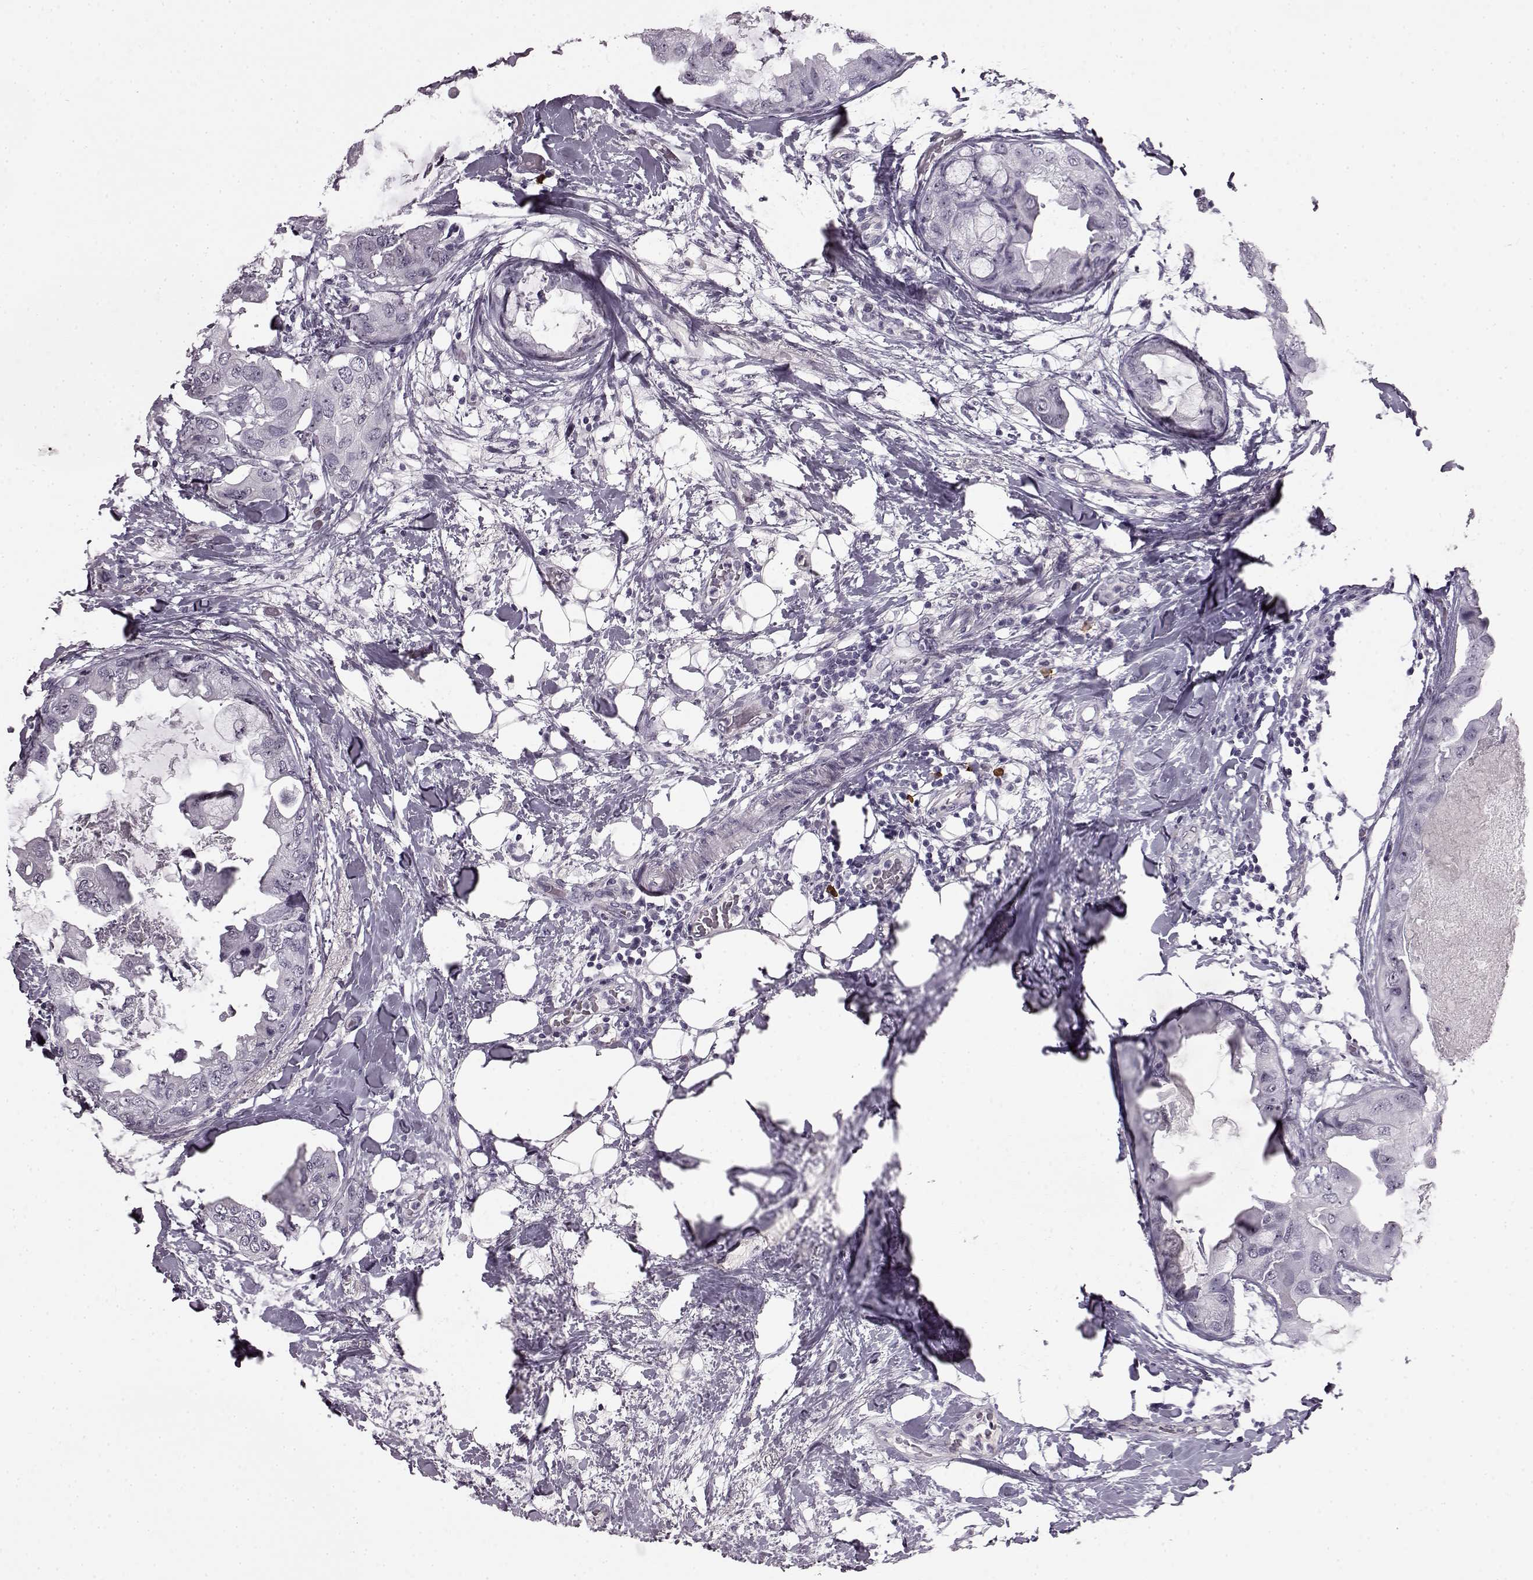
{"staining": {"intensity": "negative", "quantity": "none", "location": "none"}, "tissue": "breast cancer", "cell_type": "Tumor cells", "image_type": "cancer", "snomed": [{"axis": "morphology", "description": "Normal tissue, NOS"}, {"axis": "morphology", "description": "Duct carcinoma"}, {"axis": "topography", "description": "Breast"}], "caption": "This is an immunohistochemistry (IHC) photomicrograph of human breast cancer (intraductal carcinoma). There is no staining in tumor cells.", "gene": "PRPH2", "patient": {"sex": "female", "age": 40}}